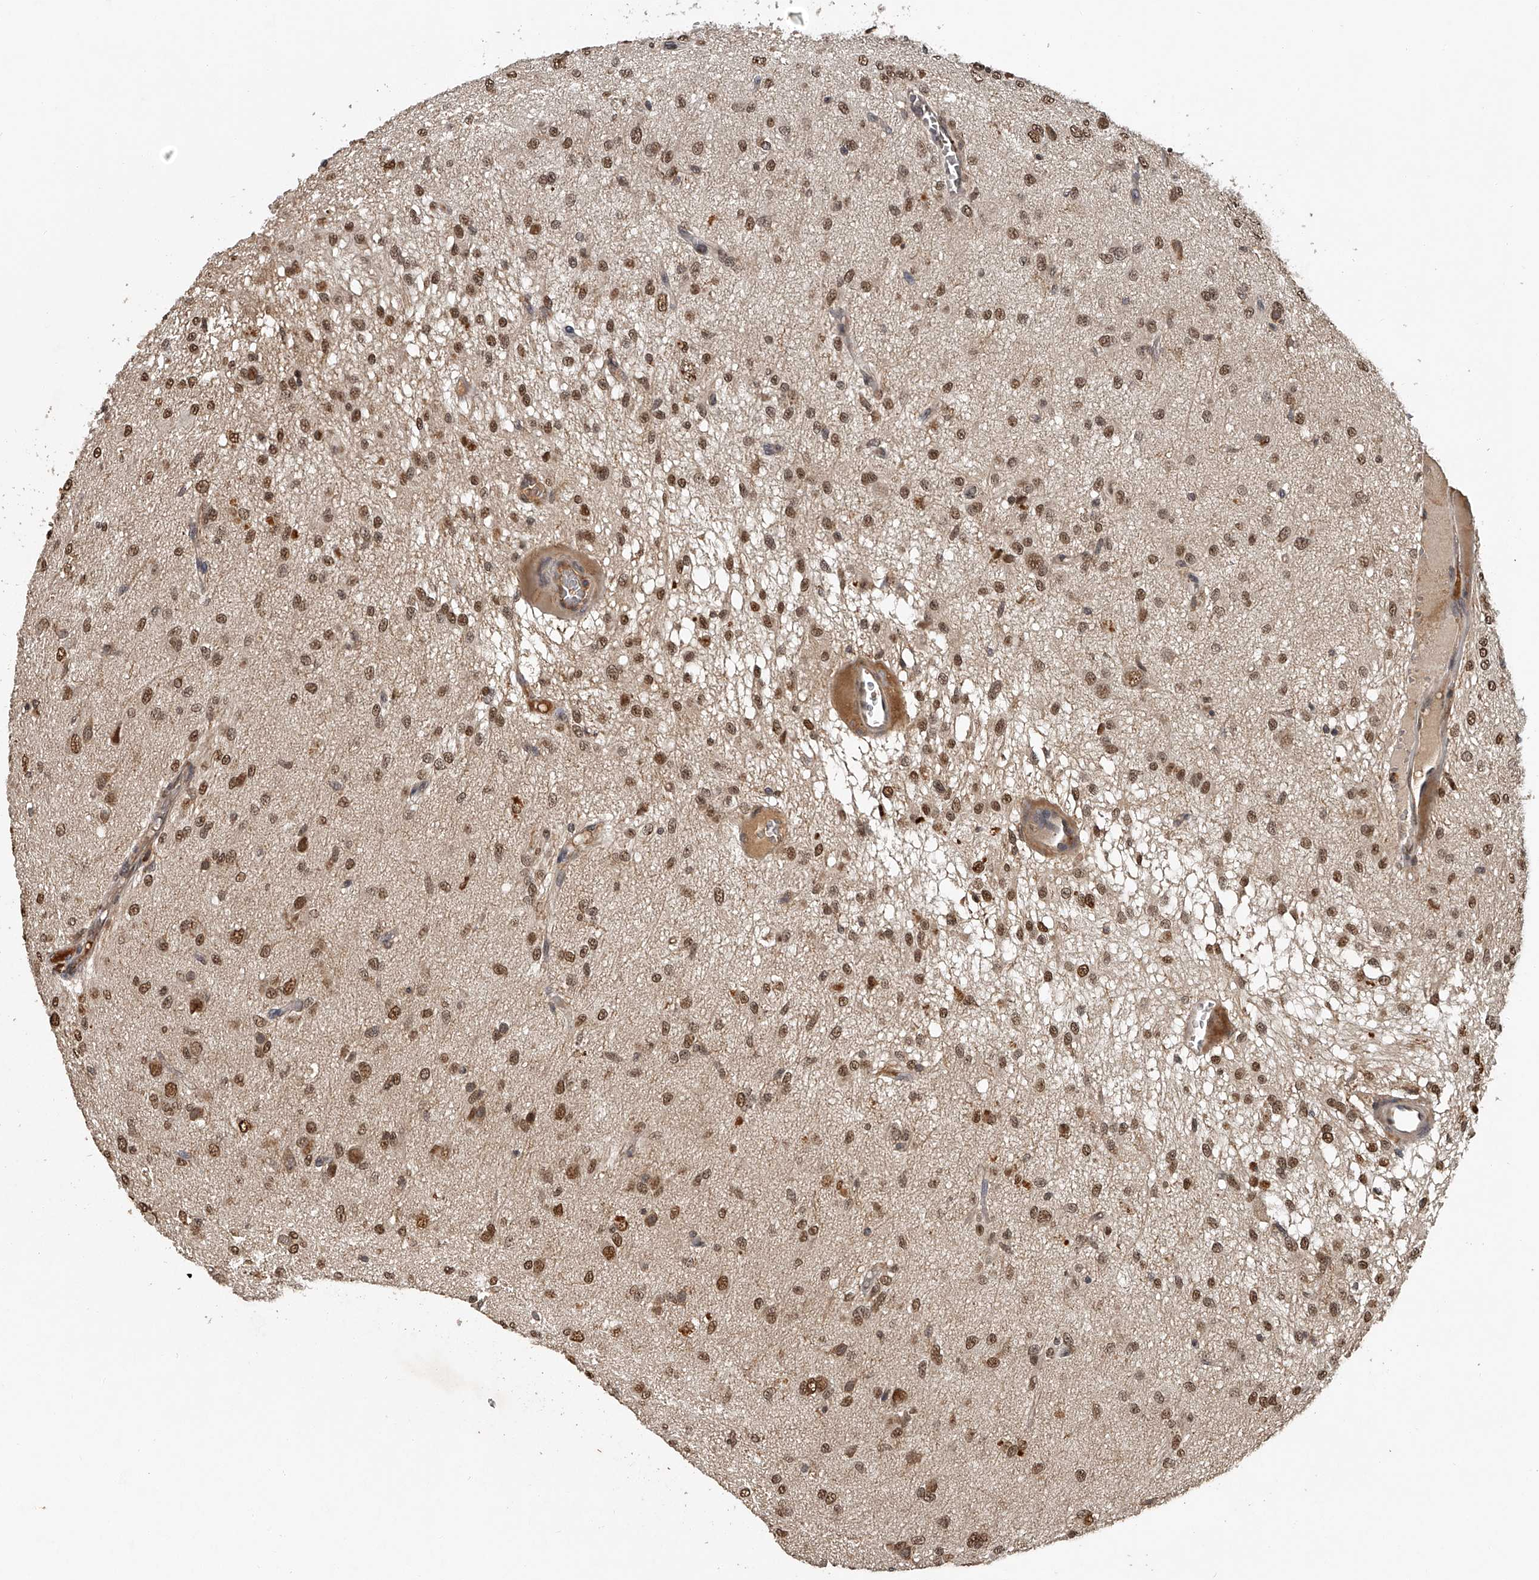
{"staining": {"intensity": "moderate", "quantity": ">75%", "location": "nuclear"}, "tissue": "glioma", "cell_type": "Tumor cells", "image_type": "cancer", "snomed": [{"axis": "morphology", "description": "Glioma, malignant, High grade"}, {"axis": "topography", "description": "Brain"}], "caption": "Moderate nuclear protein staining is present in about >75% of tumor cells in glioma.", "gene": "PLEKHG1", "patient": {"sex": "female", "age": 59}}